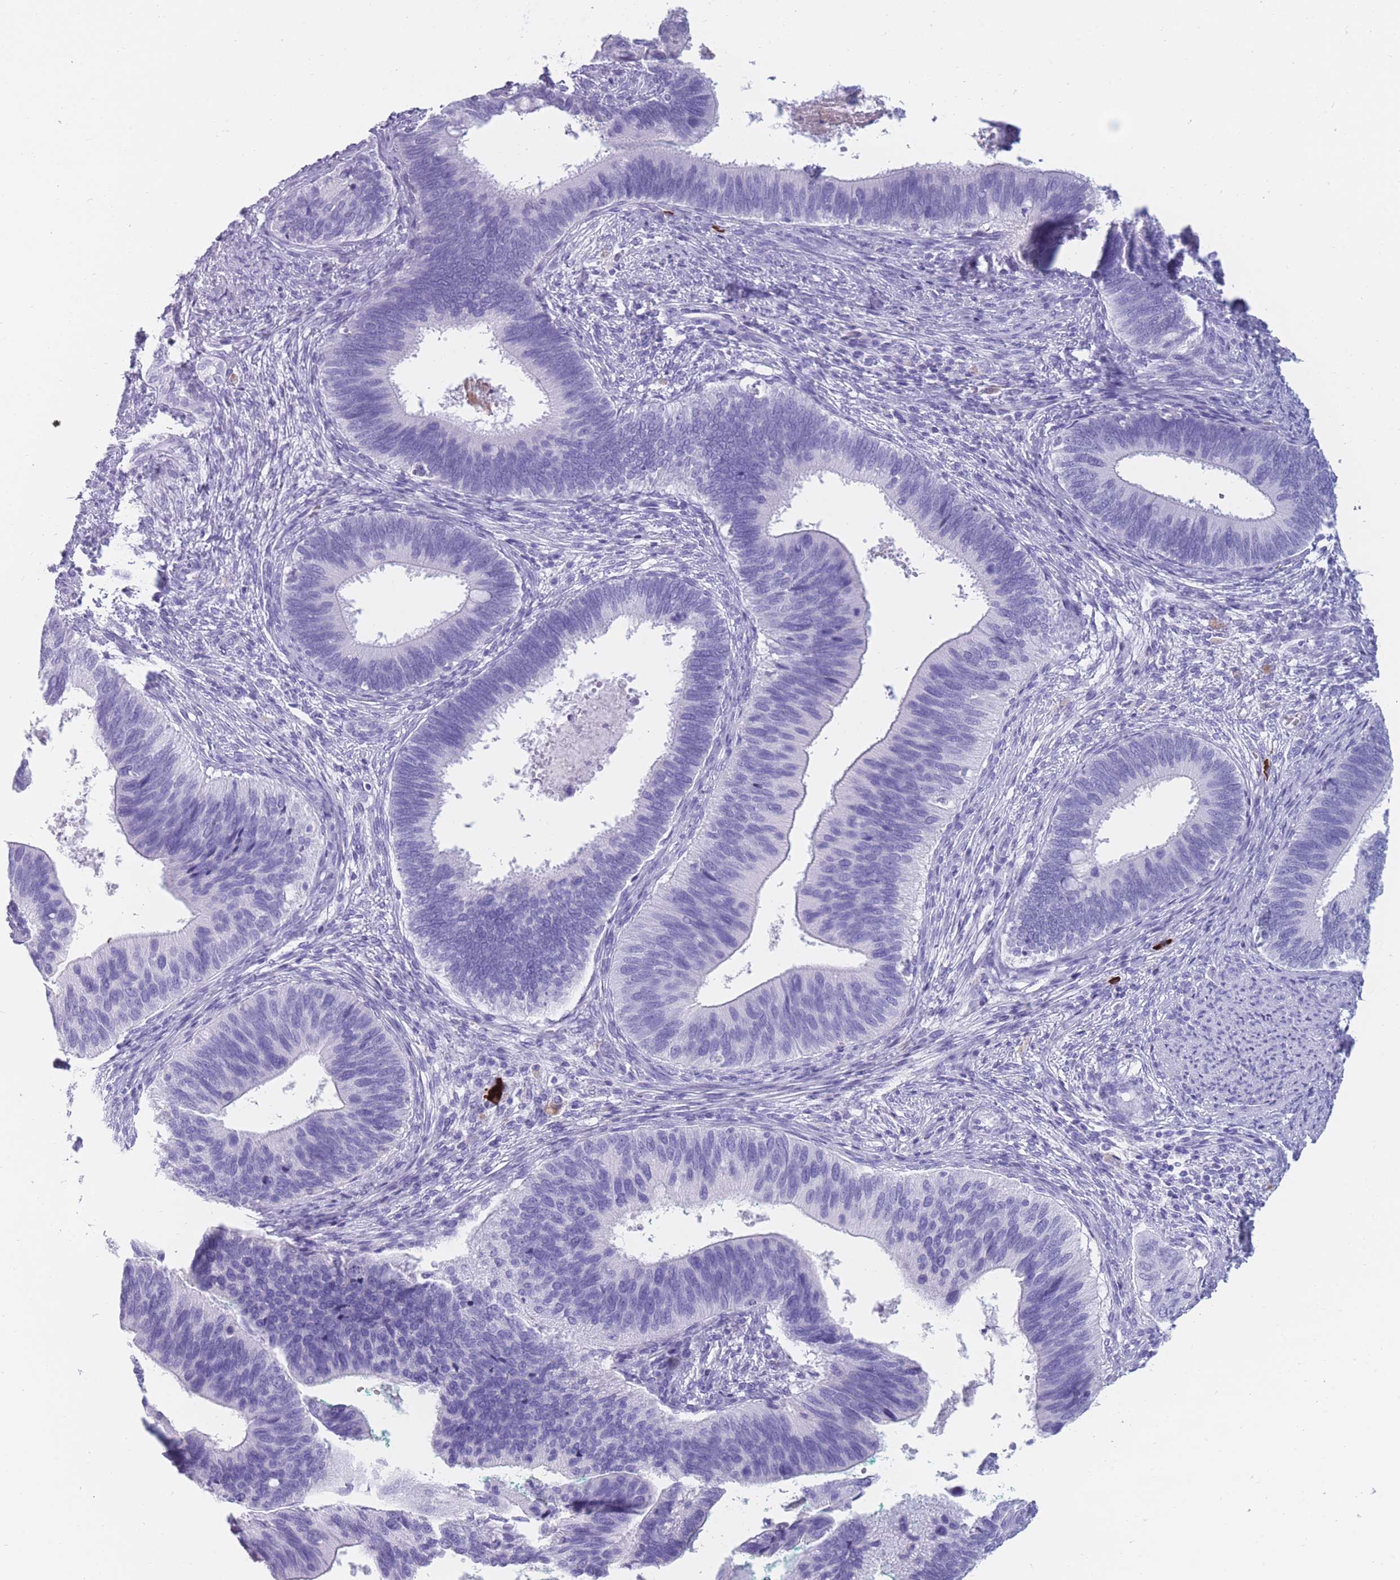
{"staining": {"intensity": "negative", "quantity": "none", "location": "none"}, "tissue": "cervical cancer", "cell_type": "Tumor cells", "image_type": "cancer", "snomed": [{"axis": "morphology", "description": "Adenocarcinoma, NOS"}, {"axis": "topography", "description": "Cervix"}], "caption": "An immunohistochemistry image of adenocarcinoma (cervical) is shown. There is no staining in tumor cells of adenocarcinoma (cervical).", "gene": "TNFSF11", "patient": {"sex": "female", "age": 42}}